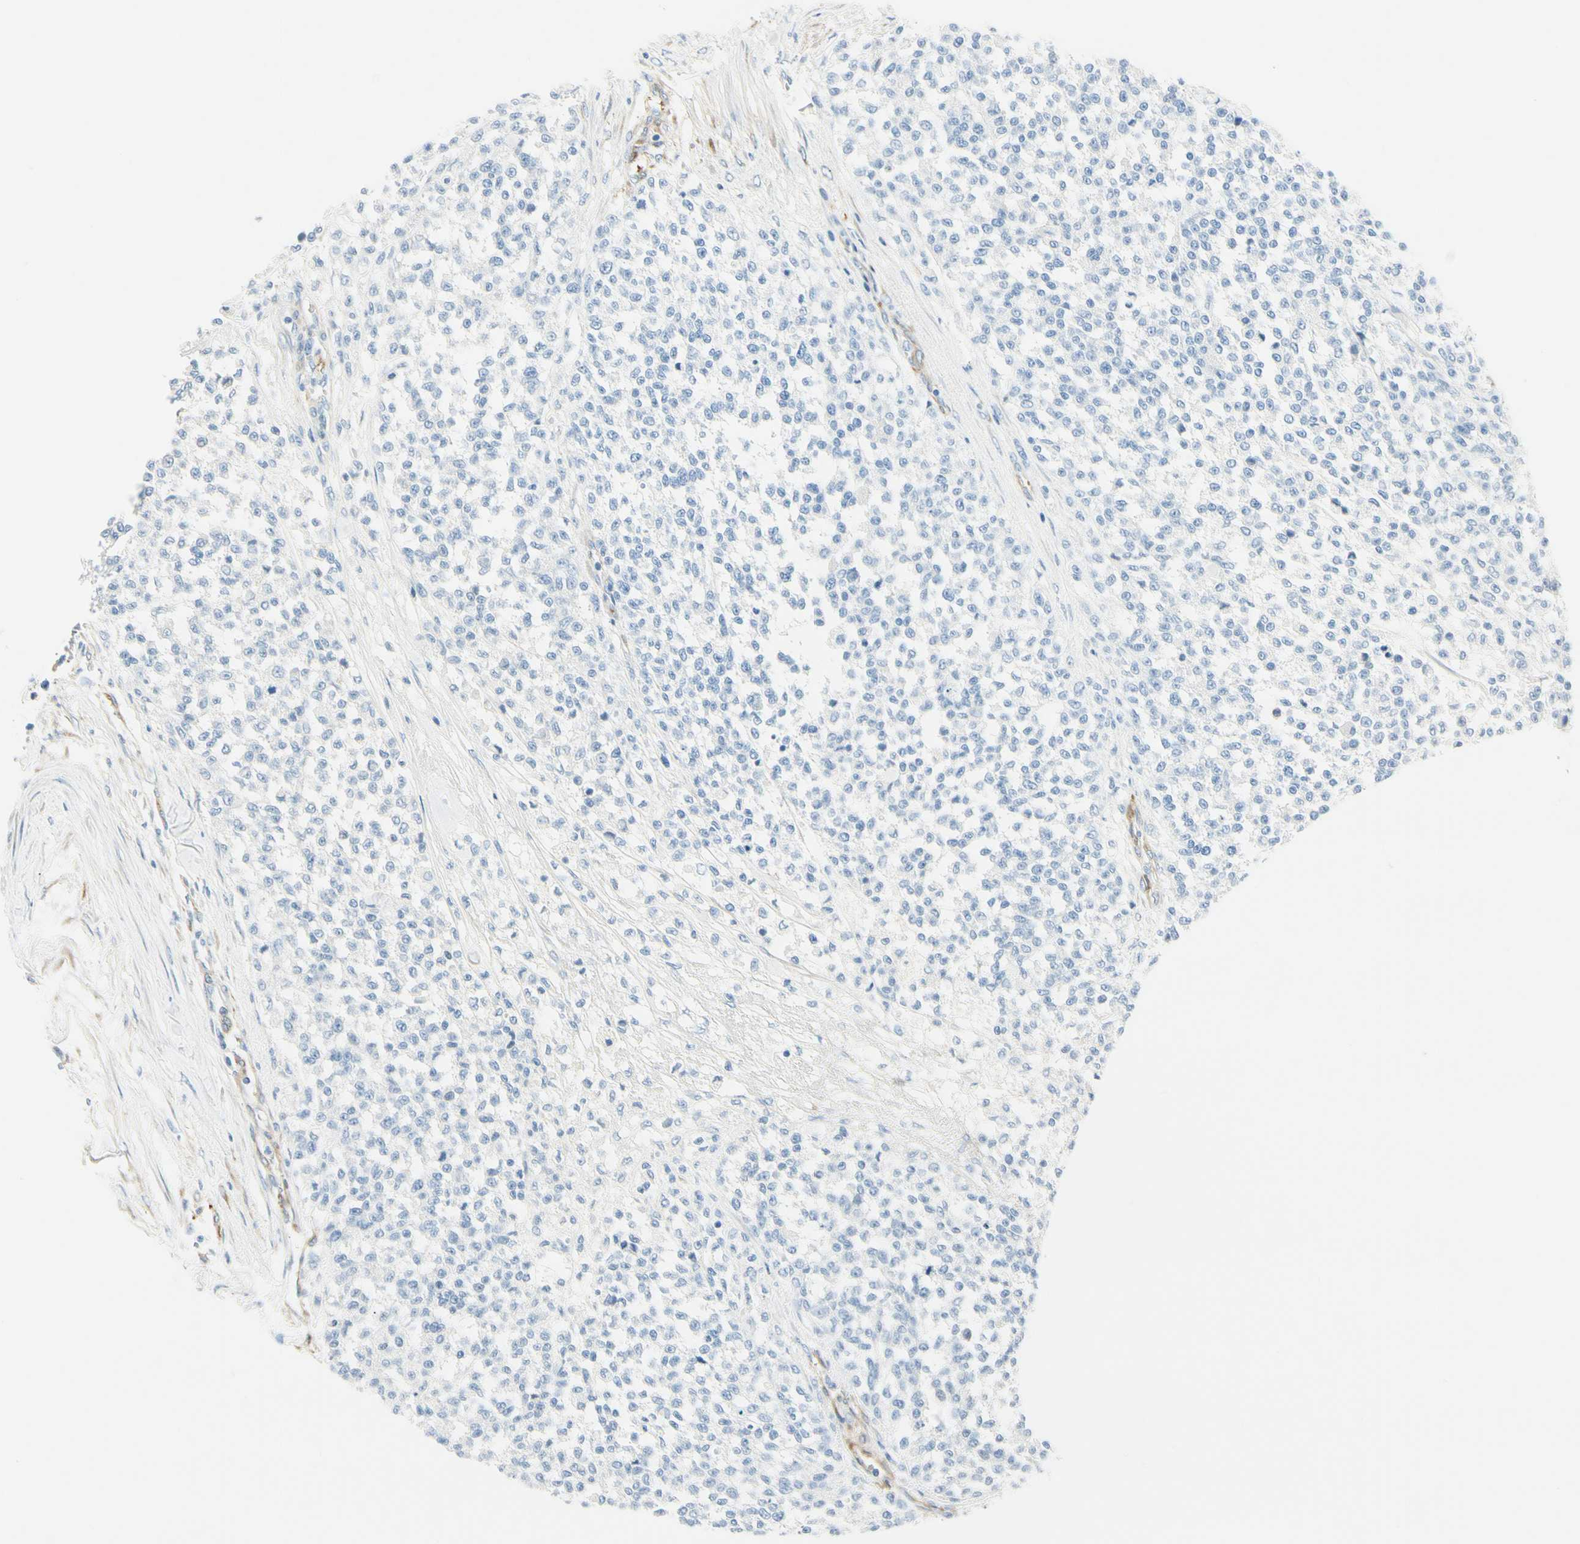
{"staining": {"intensity": "negative", "quantity": "none", "location": "none"}, "tissue": "testis cancer", "cell_type": "Tumor cells", "image_type": "cancer", "snomed": [{"axis": "morphology", "description": "Seminoma, NOS"}, {"axis": "topography", "description": "Testis"}], "caption": "Micrograph shows no significant protein staining in tumor cells of testis cancer.", "gene": "AMPH", "patient": {"sex": "male", "age": 59}}